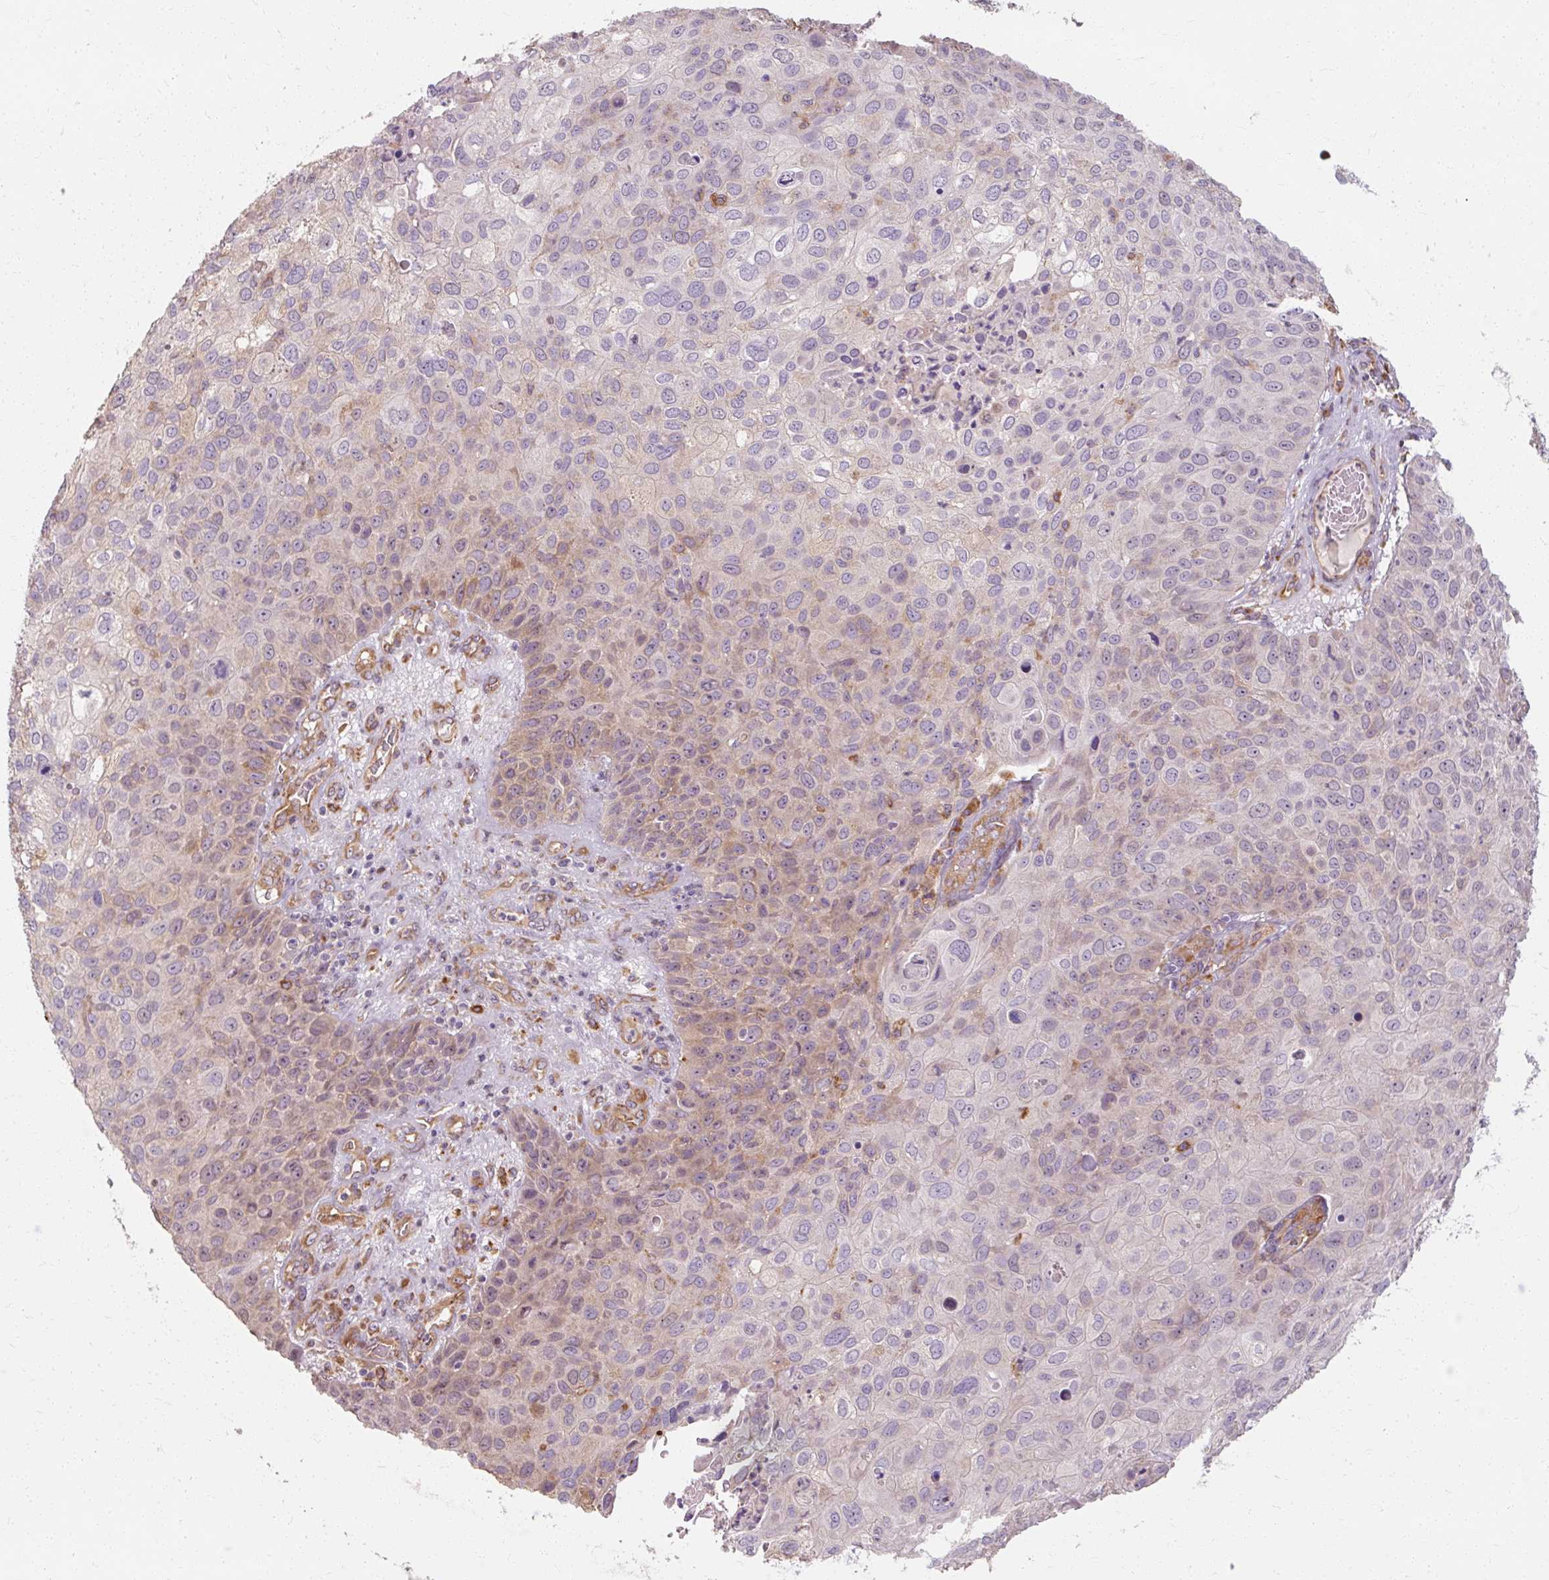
{"staining": {"intensity": "moderate", "quantity": "<25%", "location": "cytoplasmic/membranous"}, "tissue": "skin cancer", "cell_type": "Tumor cells", "image_type": "cancer", "snomed": [{"axis": "morphology", "description": "Squamous cell carcinoma, NOS"}, {"axis": "topography", "description": "Skin"}], "caption": "Approximately <25% of tumor cells in human skin cancer show moderate cytoplasmic/membranous protein staining as visualized by brown immunohistochemical staining.", "gene": "TBC1D4", "patient": {"sex": "male", "age": 87}}